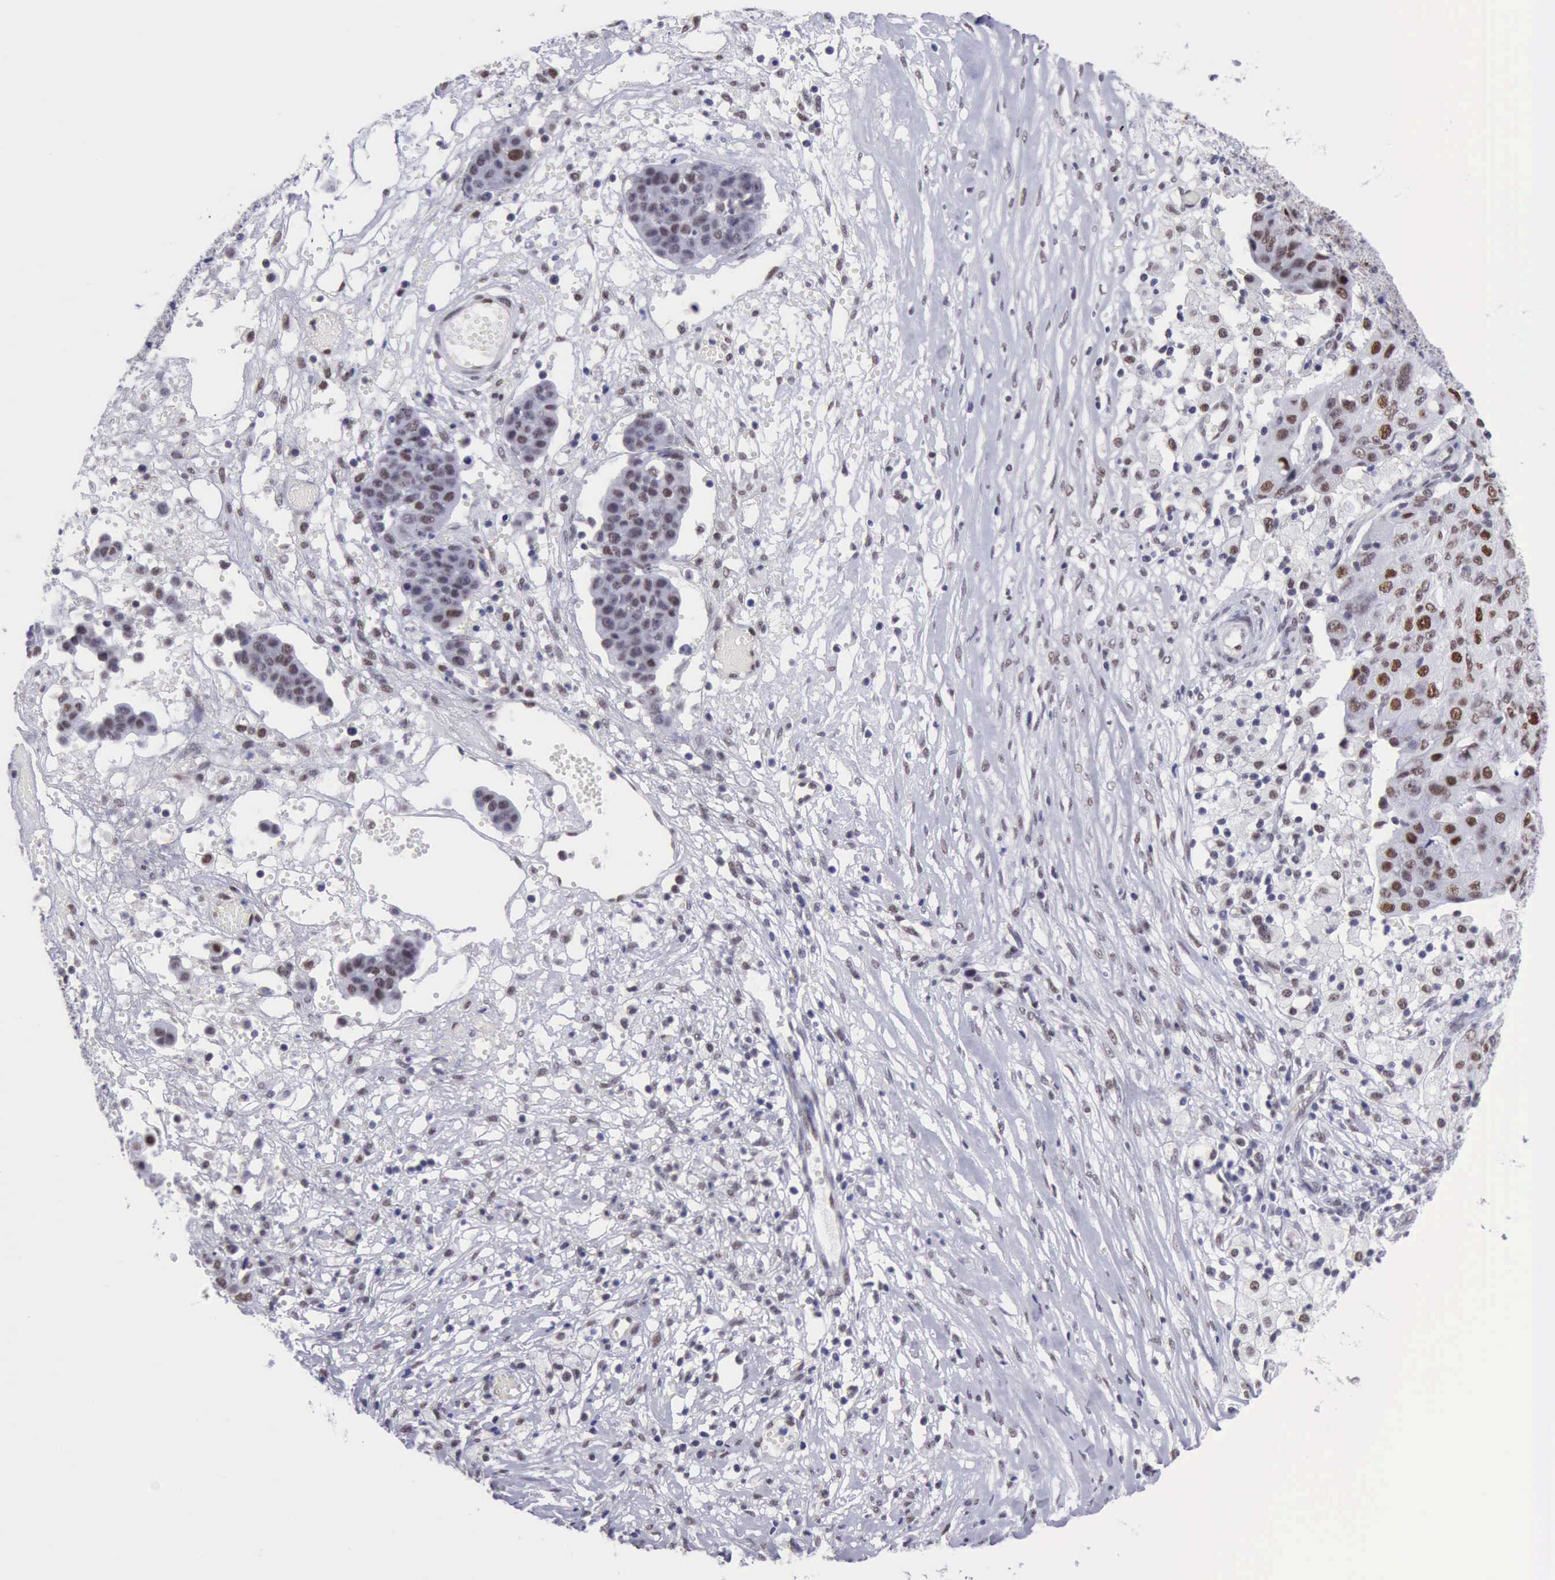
{"staining": {"intensity": "moderate", "quantity": "25%-75%", "location": "nuclear"}, "tissue": "ovarian cancer", "cell_type": "Tumor cells", "image_type": "cancer", "snomed": [{"axis": "morphology", "description": "Carcinoma, endometroid"}, {"axis": "topography", "description": "Ovary"}], "caption": "The photomicrograph demonstrates immunohistochemical staining of ovarian cancer (endometroid carcinoma). There is moderate nuclear positivity is seen in approximately 25%-75% of tumor cells. (DAB (3,3'-diaminobenzidine) IHC with brightfield microscopy, high magnification).", "gene": "ERCC4", "patient": {"sex": "female", "age": 42}}